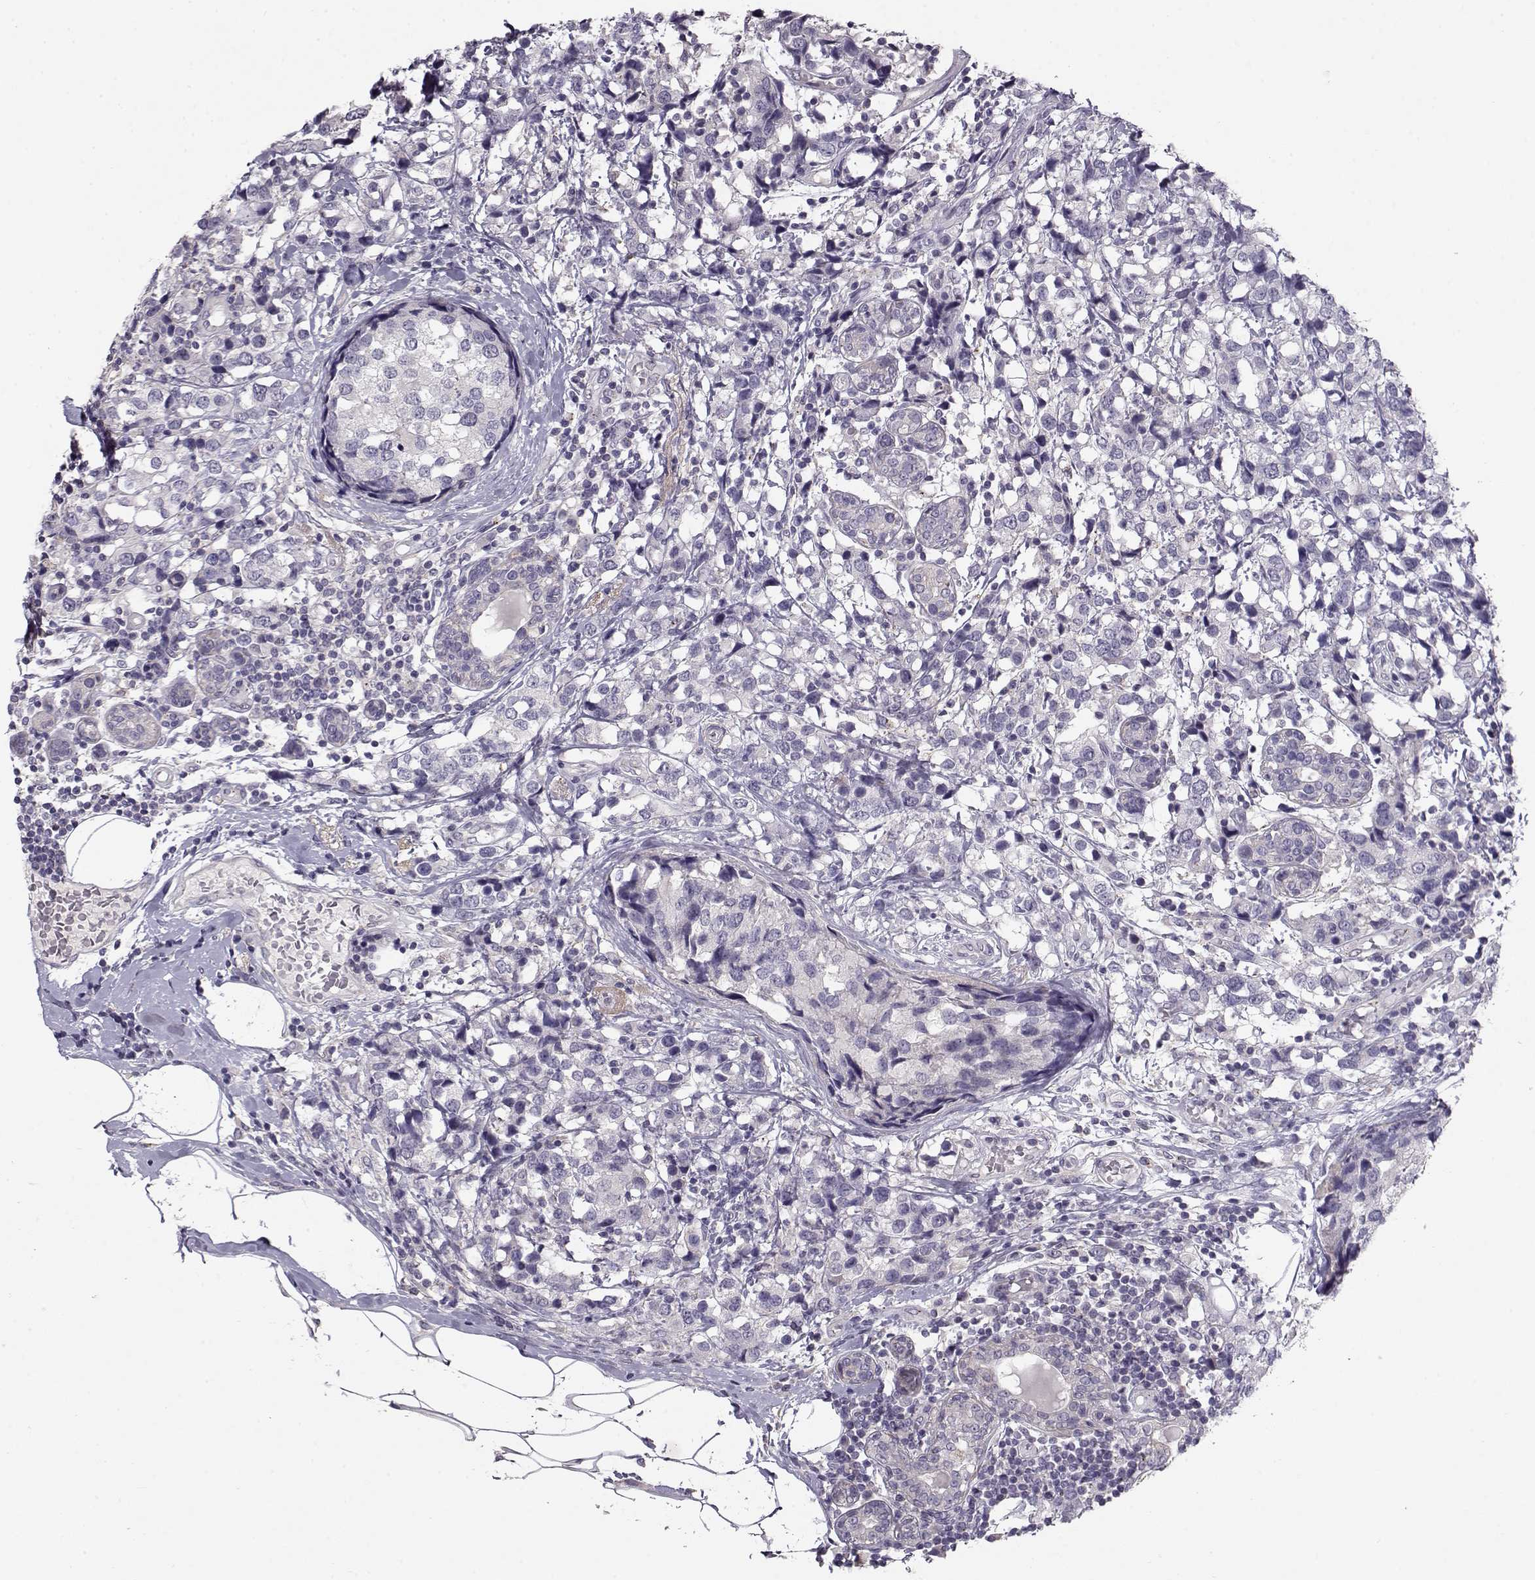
{"staining": {"intensity": "negative", "quantity": "none", "location": "none"}, "tissue": "breast cancer", "cell_type": "Tumor cells", "image_type": "cancer", "snomed": [{"axis": "morphology", "description": "Lobular carcinoma"}, {"axis": "topography", "description": "Breast"}], "caption": "Tumor cells show no significant positivity in breast cancer.", "gene": "GRK1", "patient": {"sex": "female", "age": 59}}